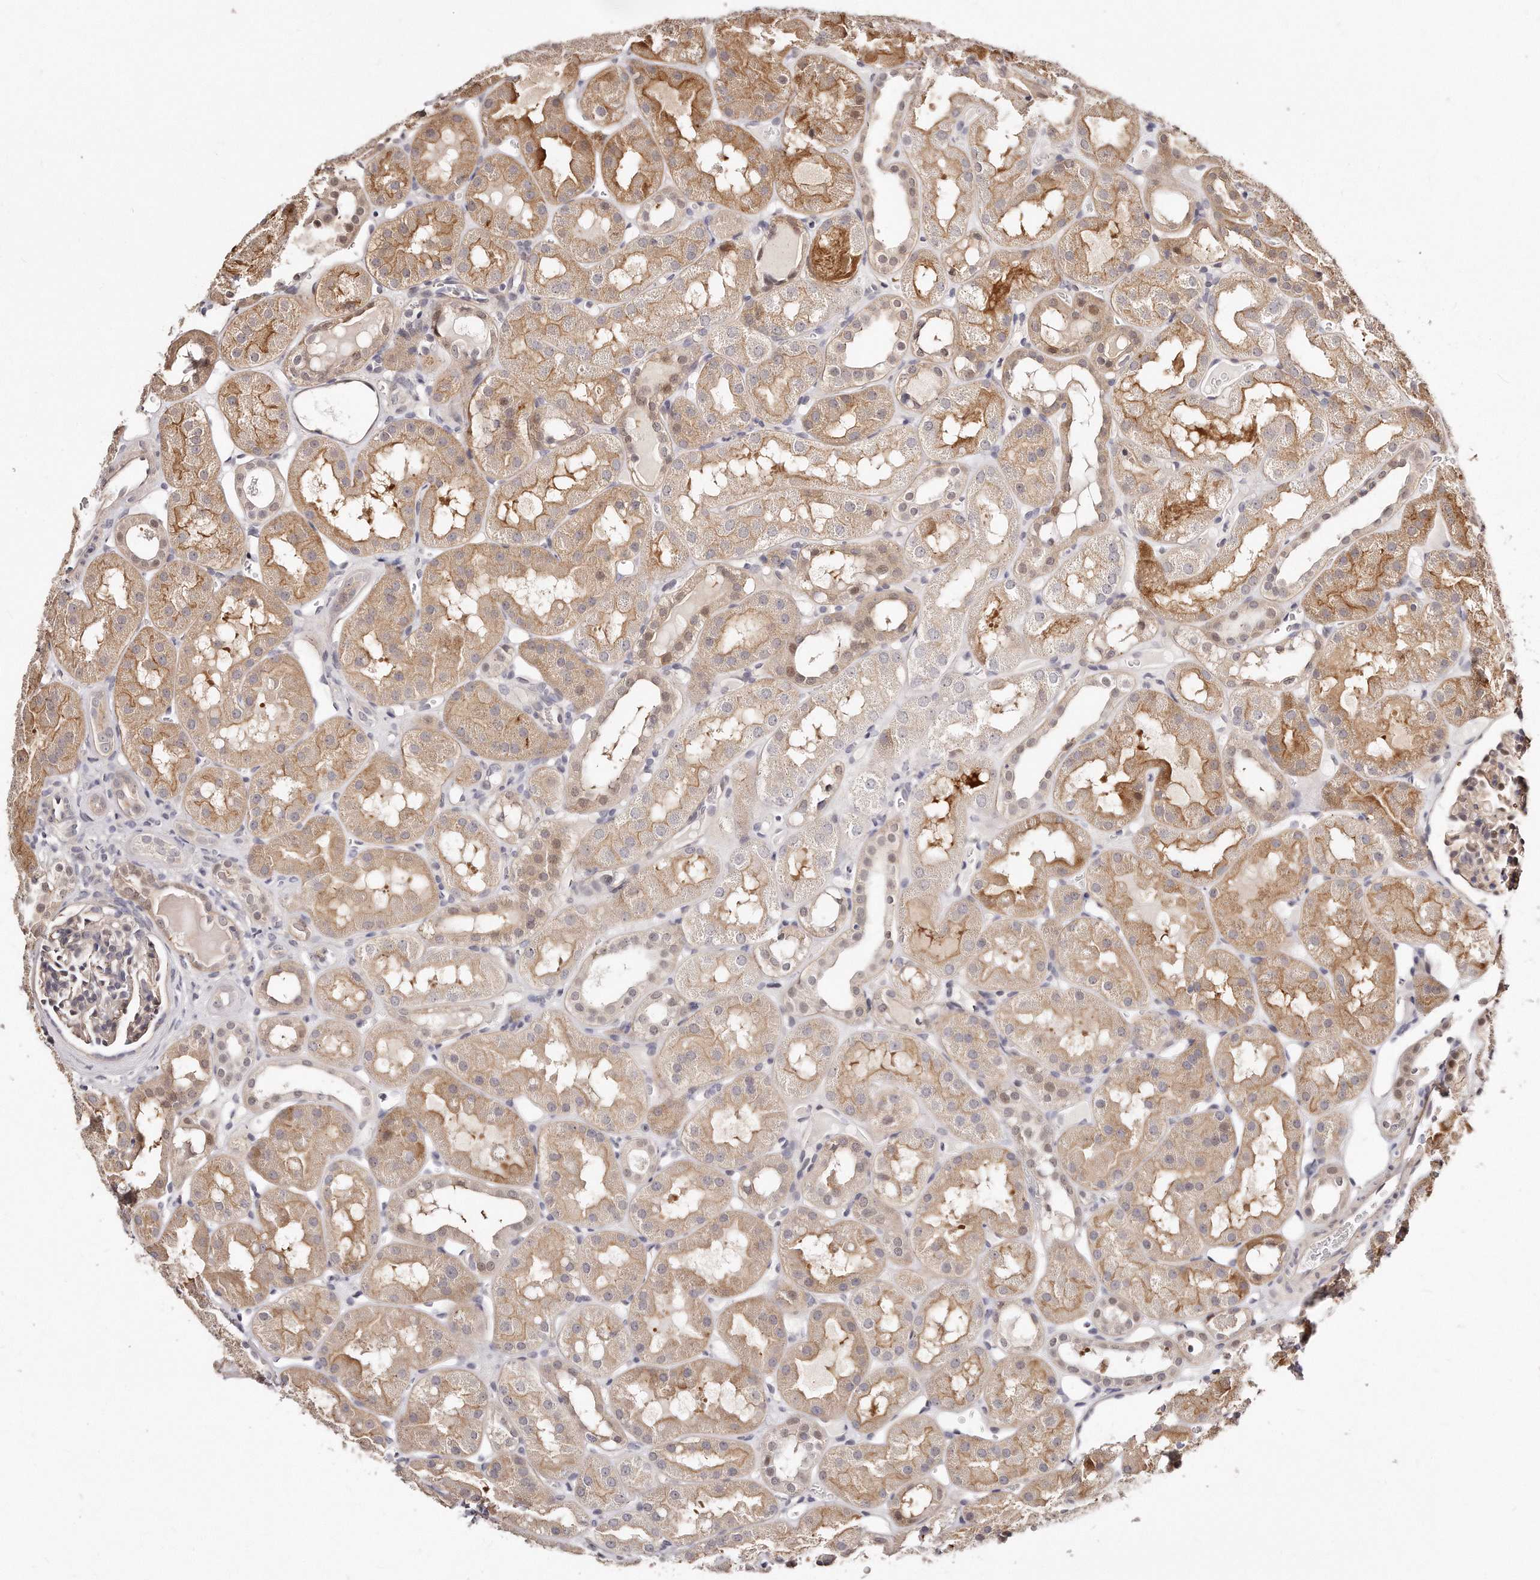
{"staining": {"intensity": "weak", "quantity": "<25%", "location": "cytoplasmic/membranous,nuclear"}, "tissue": "kidney", "cell_type": "Cells in glomeruli", "image_type": "normal", "snomed": [{"axis": "morphology", "description": "Normal tissue, NOS"}, {"axis": "topography", "description": "Kidney"}], "caption": "This is an immunohistochemistry (IHC) histopathology image of normal human kidney. There is no positivity in cells in glomeruli.", "gene": "CASZ1", "patient": {"sex": "male", "age": 16}}